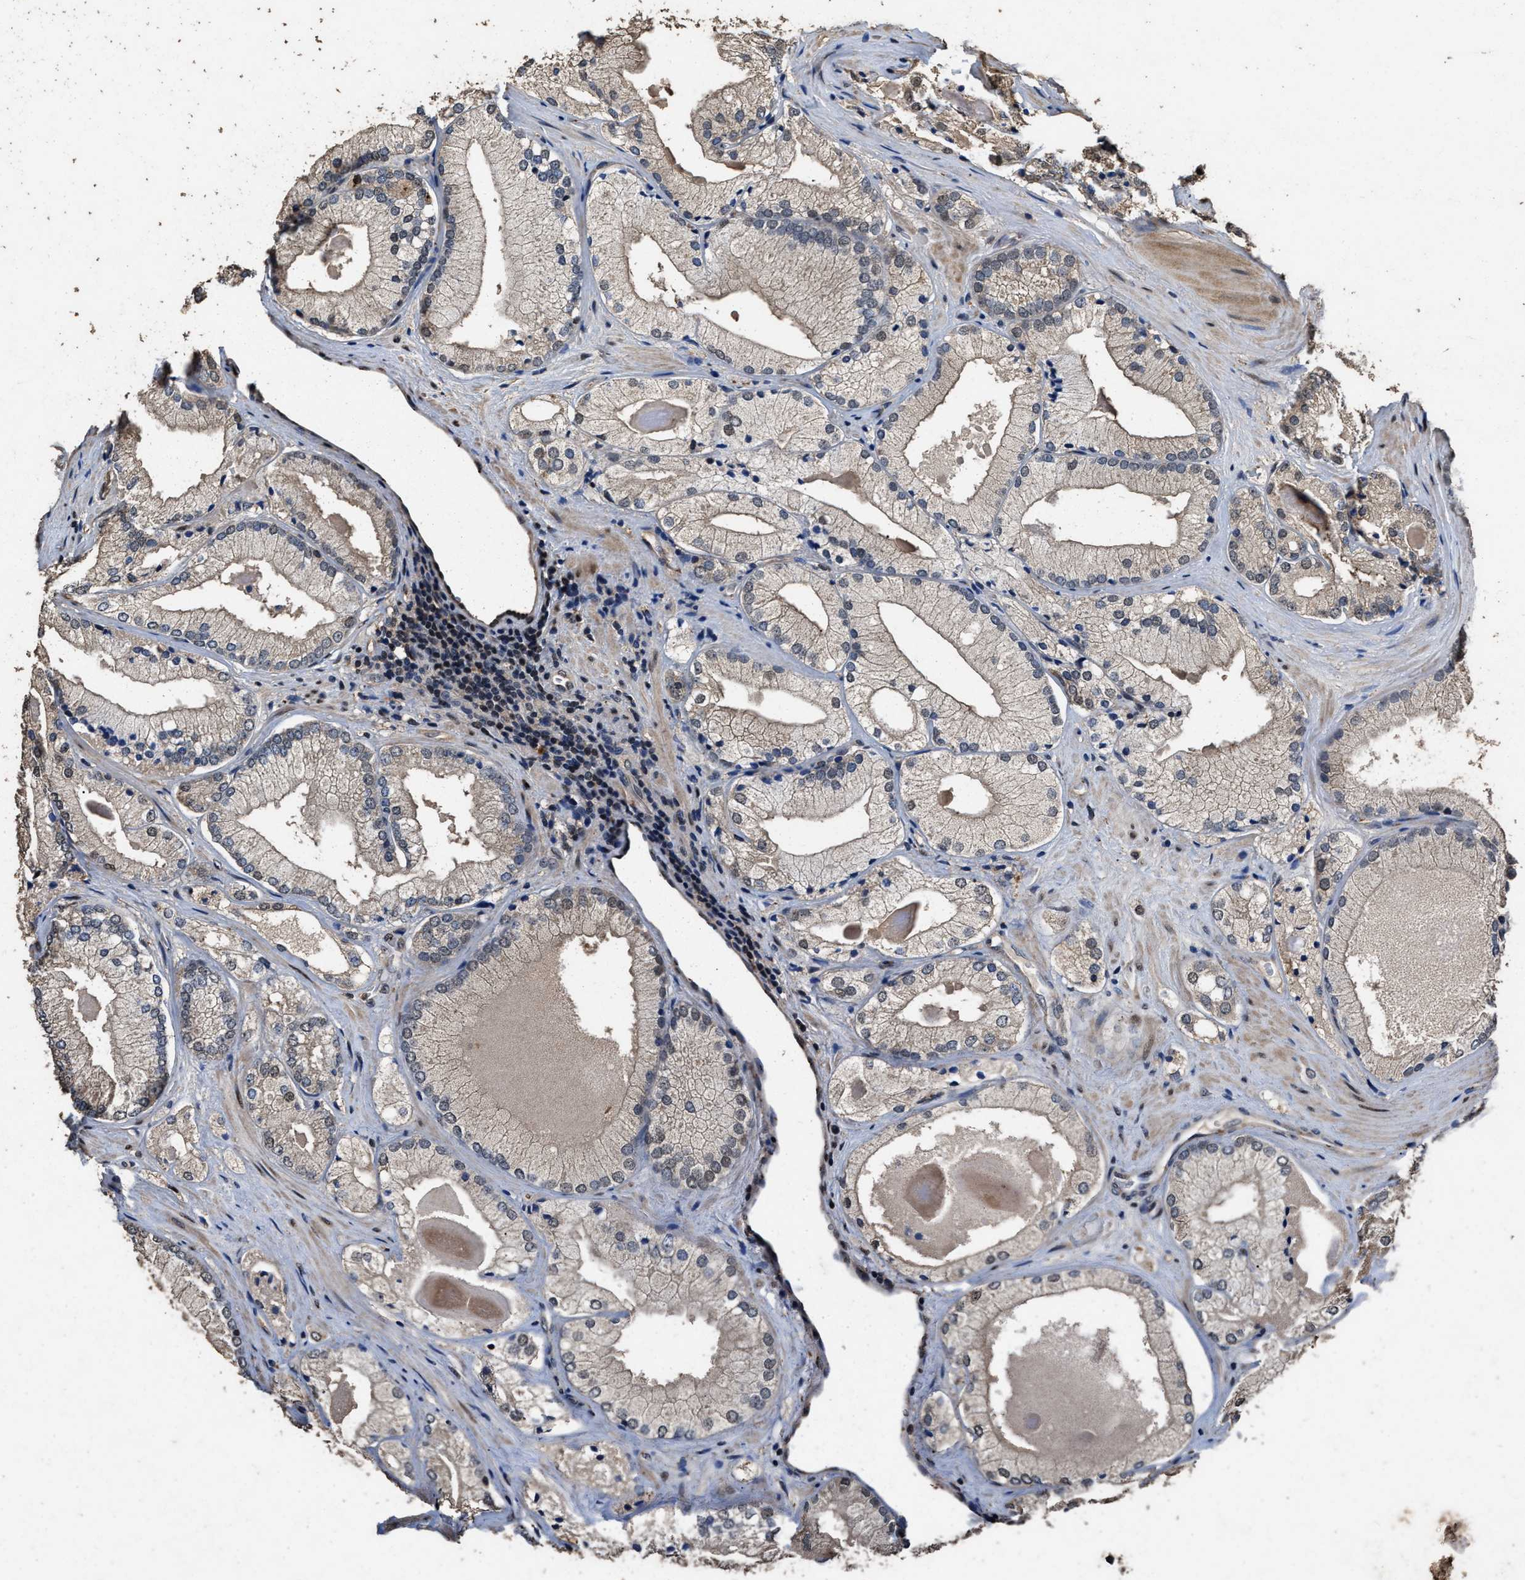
{"staining": {"intensity": "negative", "quantity": "none", "location": "none"}, "tissue": "prostate cancer", "cell_type": "Tumor cells", "image_type": "cancer", "snomed": [{"axis": "morphology", "description": "Adenocarcinoma, Low grade"}, {"axis": "topography", "description": "Prostate"}], "caption": "Immunohistochemistry histopathology image of neoplastic tissue: prostate cancer stained with DAB demonstrates no significant protein positivity in tumor cells. (Brightfield microscopy of DAB IHC at high magnification).", "gene": "TPST2", "patient": {"sex": "male", "age": 65}}